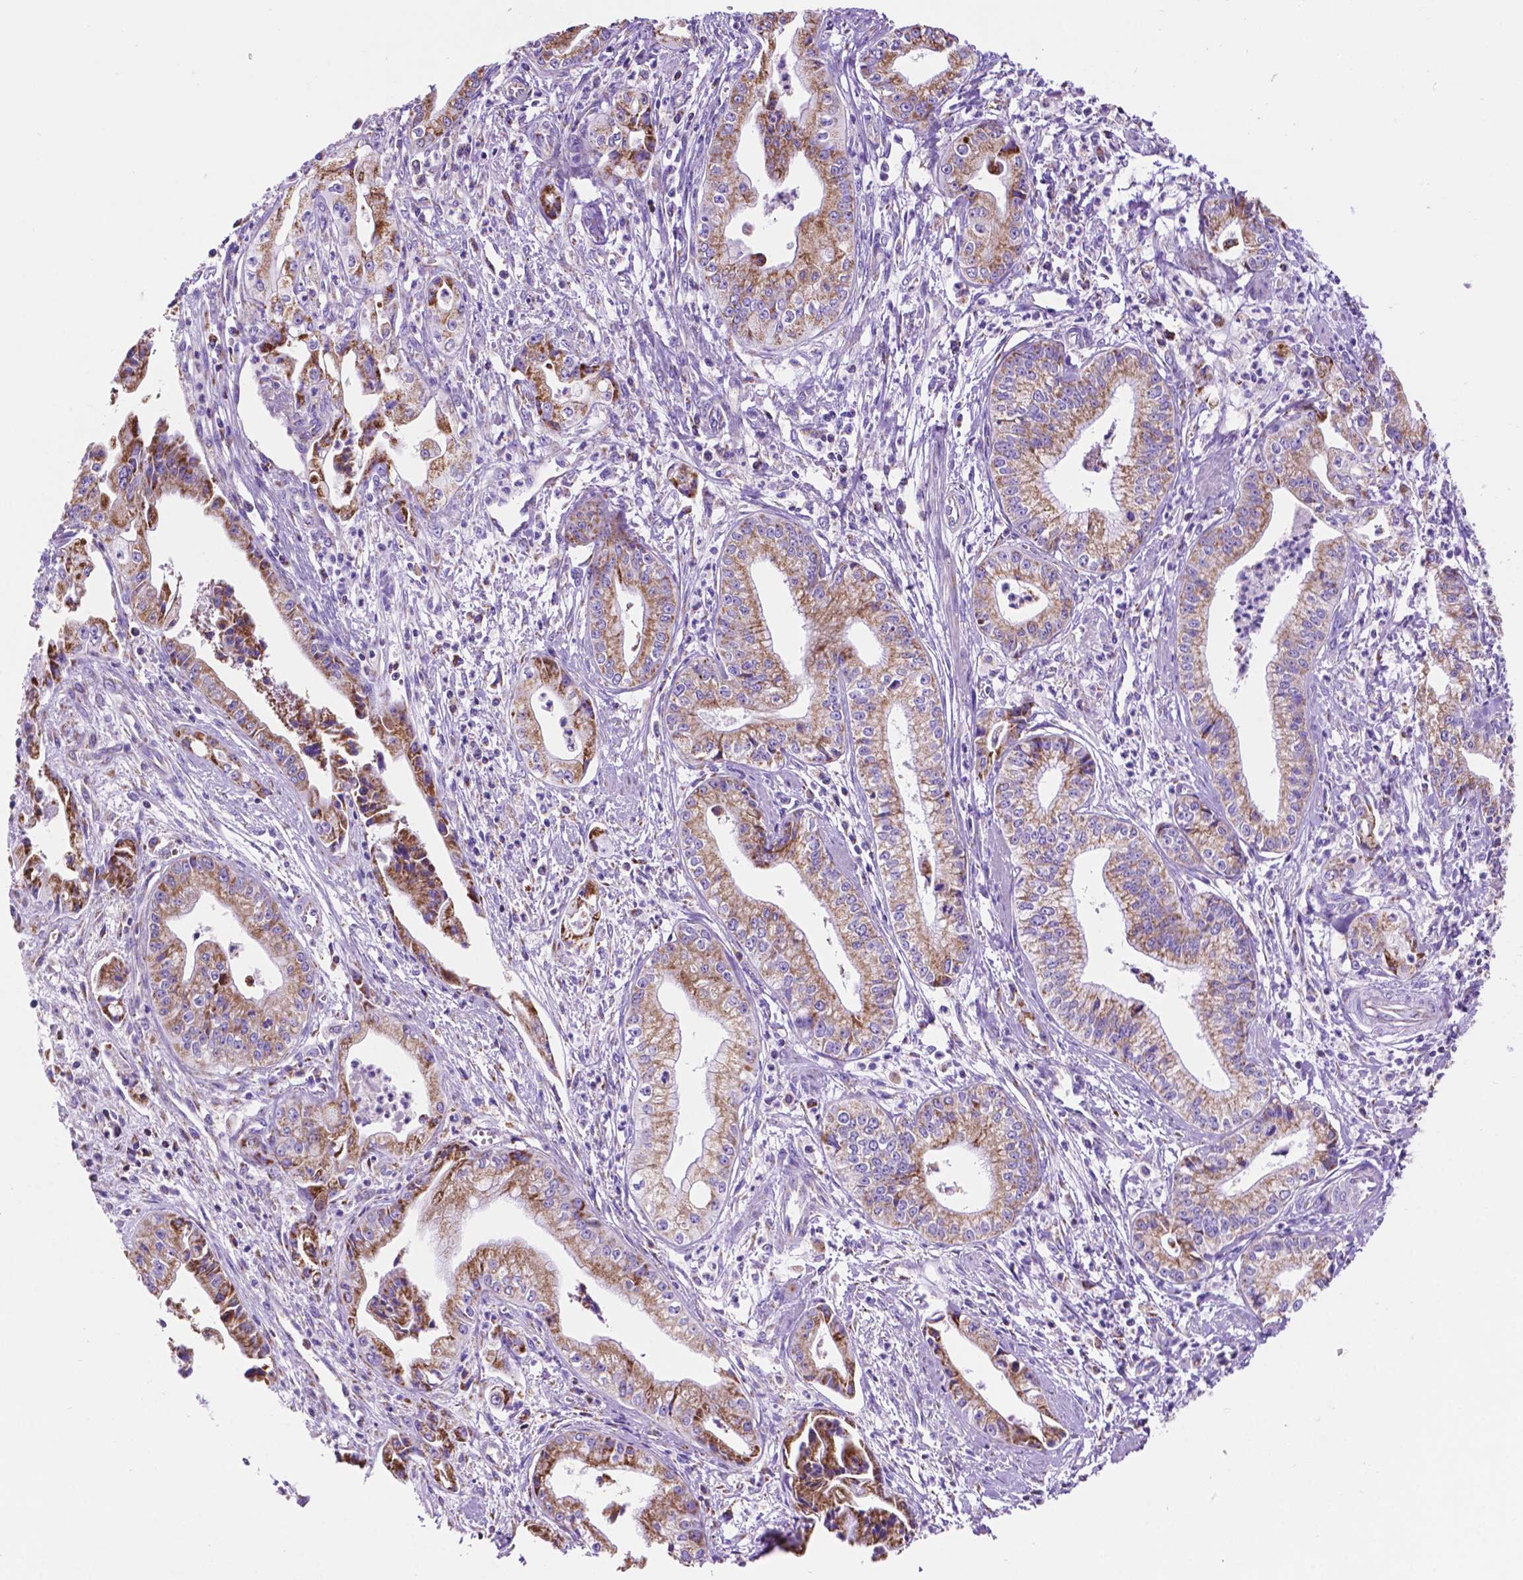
{"staining": {"intensity": "moderate", "quantity": ">75%", "location": "cytoplasmic/membranous"}, "tissue": "pancreatic cancer", "cell_type": "Tumor cells", "image_type": "cancer", "snomed": [{"axis": "morphology", "description": "Adenocarcinoma, NOS"}, {"axis": "topography", "description": "Pancreas"}], "caption": "Protein expression analysis of human adenocarcinoma (pancreatic) reveals moderate cytoplasmic/membranous positivity in about >75% of tumor cells.", "gene": "GDPD5", "patient": {"sex": "female", "age": 65}}